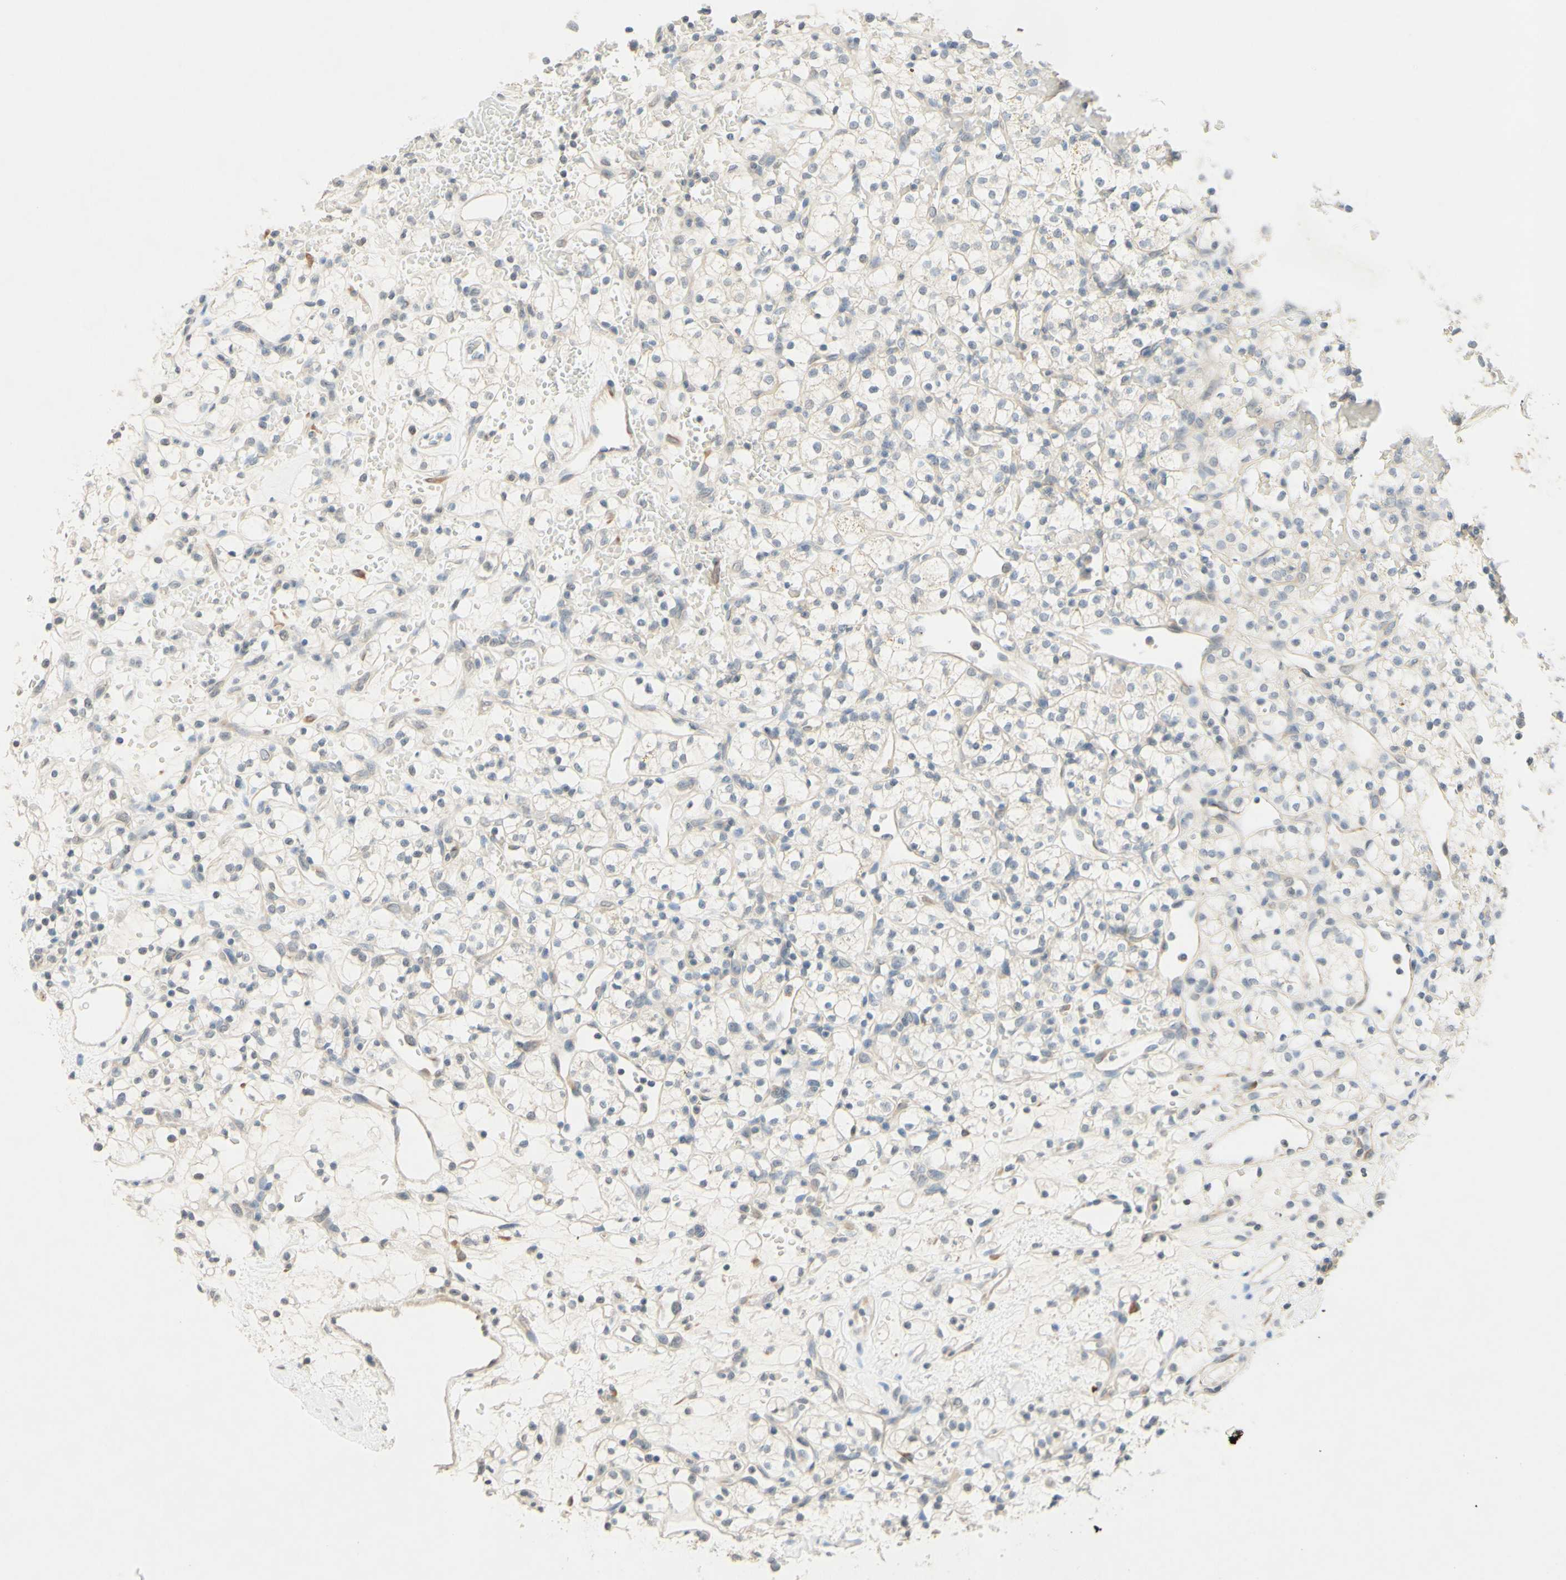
{"staining": {"intensity": "negative", "quantity": "none", "location": "none"}, "tissue": "renal cancer", "cell_type": "Tumor cells", "image_type": "cancer", "snomed": [{"axis": "morphology", "description": "Adenocarcinoma, NOS"}, {"axis": "topography", "description": "Kidney"}], "caption": "A high-resolution photomicrograph shows immunohistochemistry staining of adenocarcinoma (renal), which shows no significant staining in tumor cells.", "gene": "MAG", "patient": {"sex": "female", "age": 60}}